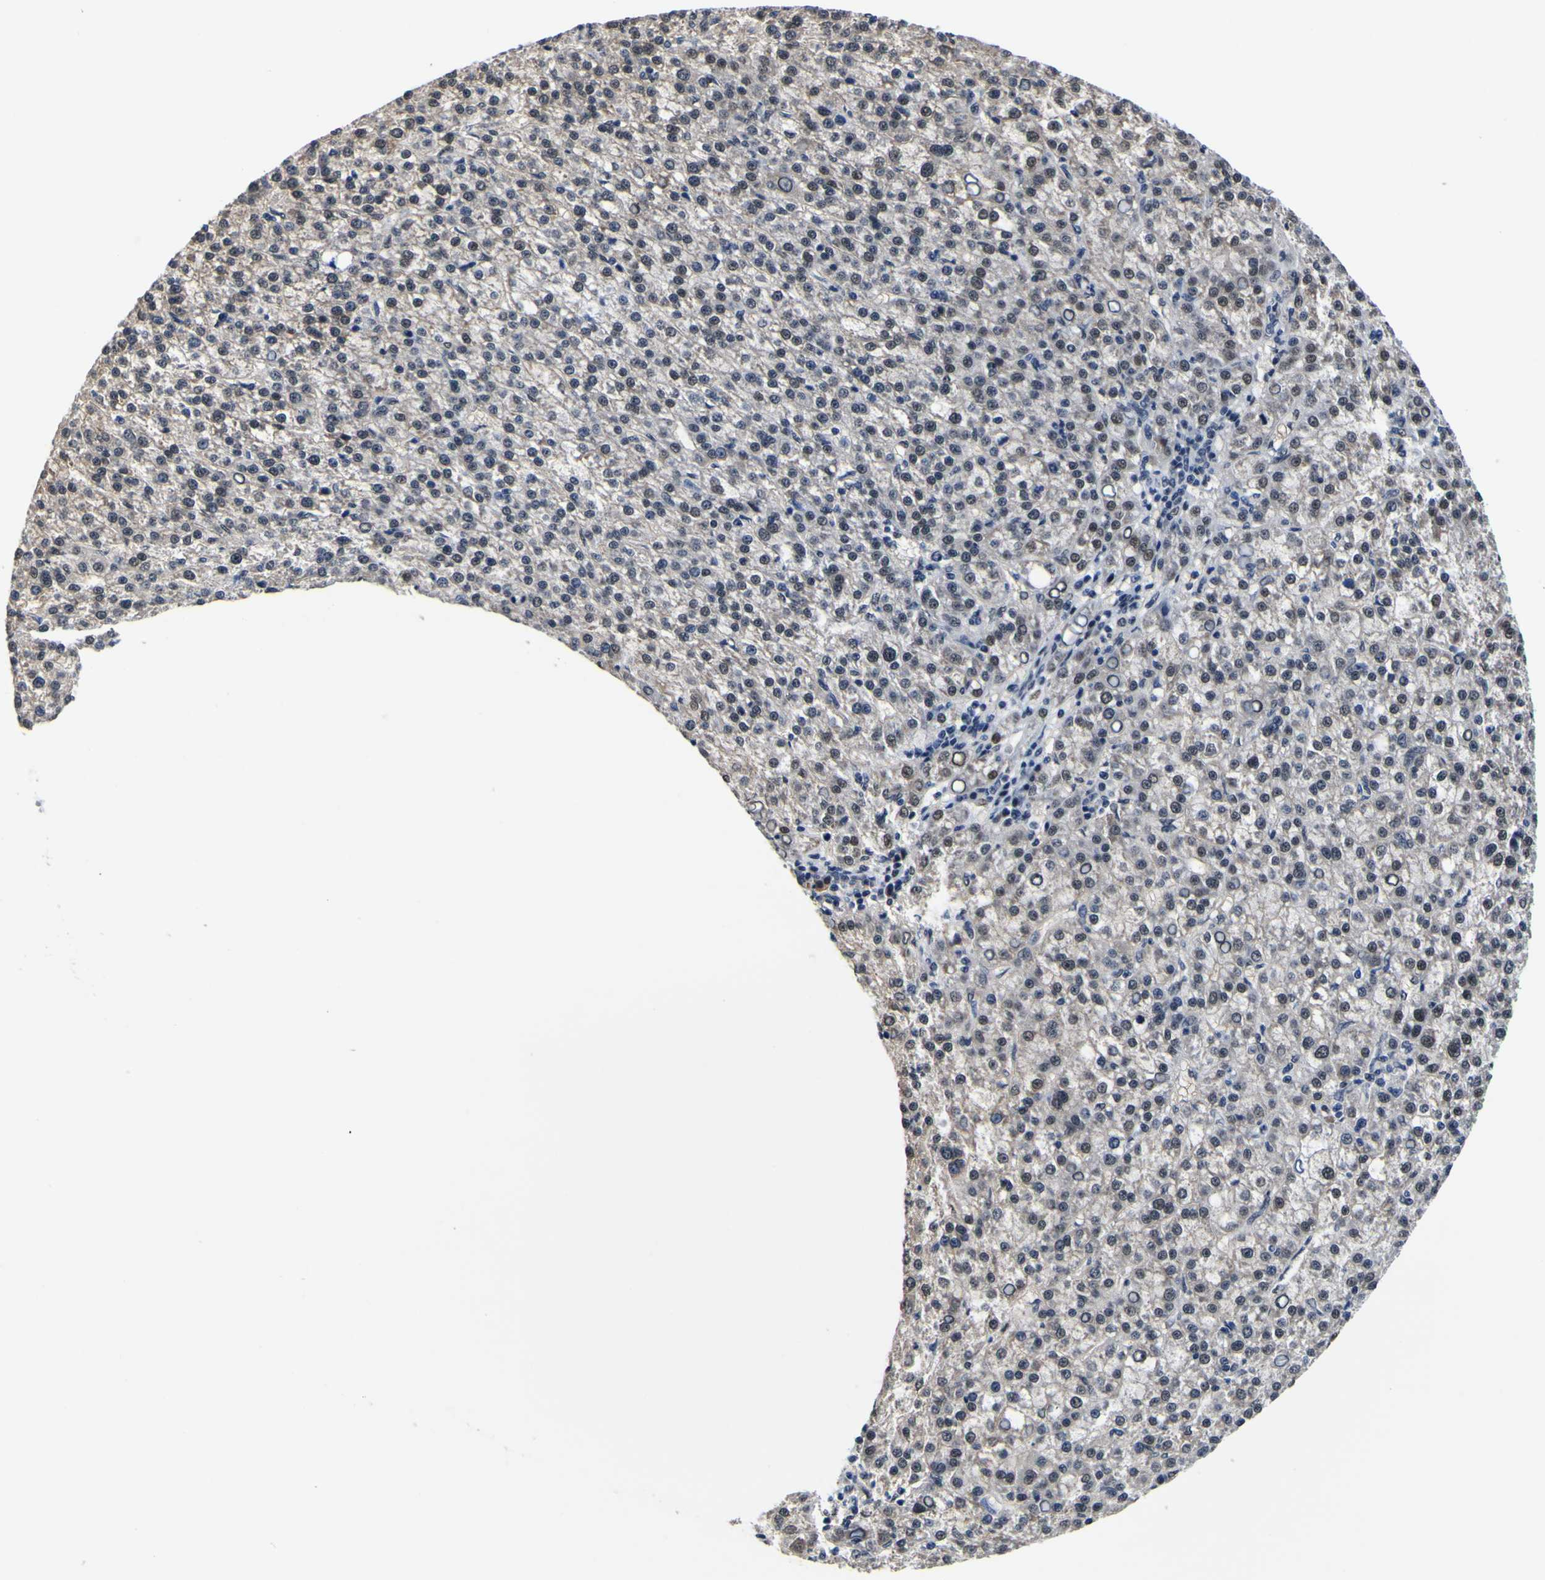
{"staining": {"intensity": "moderate", "quantity": "25%-75%", "location": "nuclear"}, "tissue": "liver cancer", "cell_type": "Tumor cells", "image_type": "cancer", "snomed": [{"axis": "morphology", "description": "Carcinoma, Hepatocellular, NOS"}, {"axis": "topography", "description": "Liver"}], "caption": "Immunohistochemistry (IHC) micrograph of neoplastic tissue: human liver hepatocellular carcinoma stained using immunohistochemistry (IHC) demonstrates medium levels of moderate protein expression localized specifically in the nuclear of tumor cells, appearing as a nuclear brown color.", "gene": "CUL4B", "patient": {"sex": "female", "age": 58}}